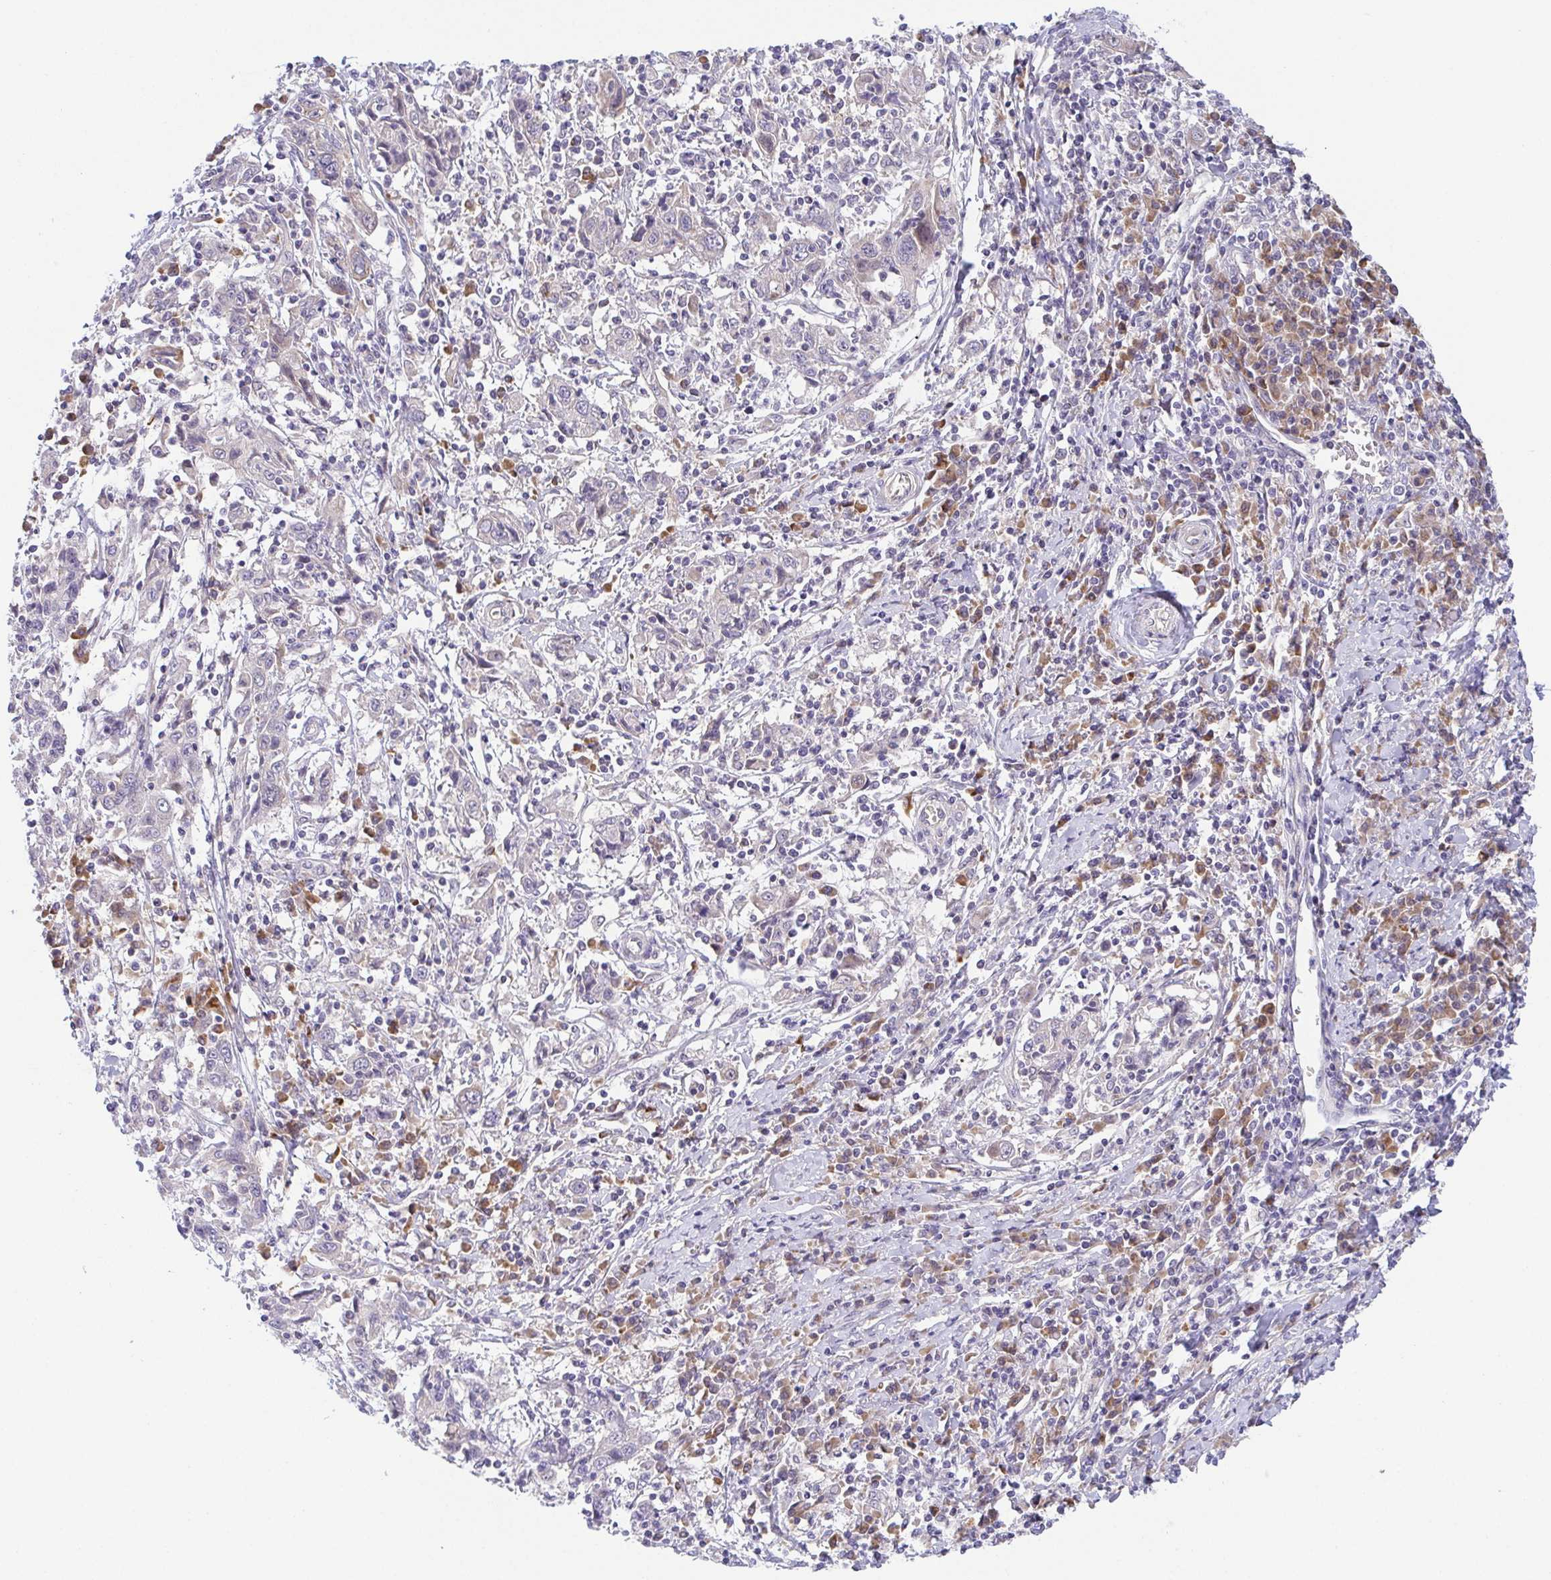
{"staining": {"intensity": "negative", "quantity": "none", "location": "none"}, "tissue": "cervical cancer", "cell_type": "Tumor cells", "image_type": "cancer", "snomed": [{"axis": "morphology", "description": "Squamous cell carcinoma, NOS"}, {"axis": "topography", "description": "Cervix"}], "caption": "Immunohistochemistry micrograph of human cervical cancer stained for a protein (brown), which demonstrates no staining in tumor cells.", "gene": "BCL2L1", "patient": {"sex": "female", "age": 46}}